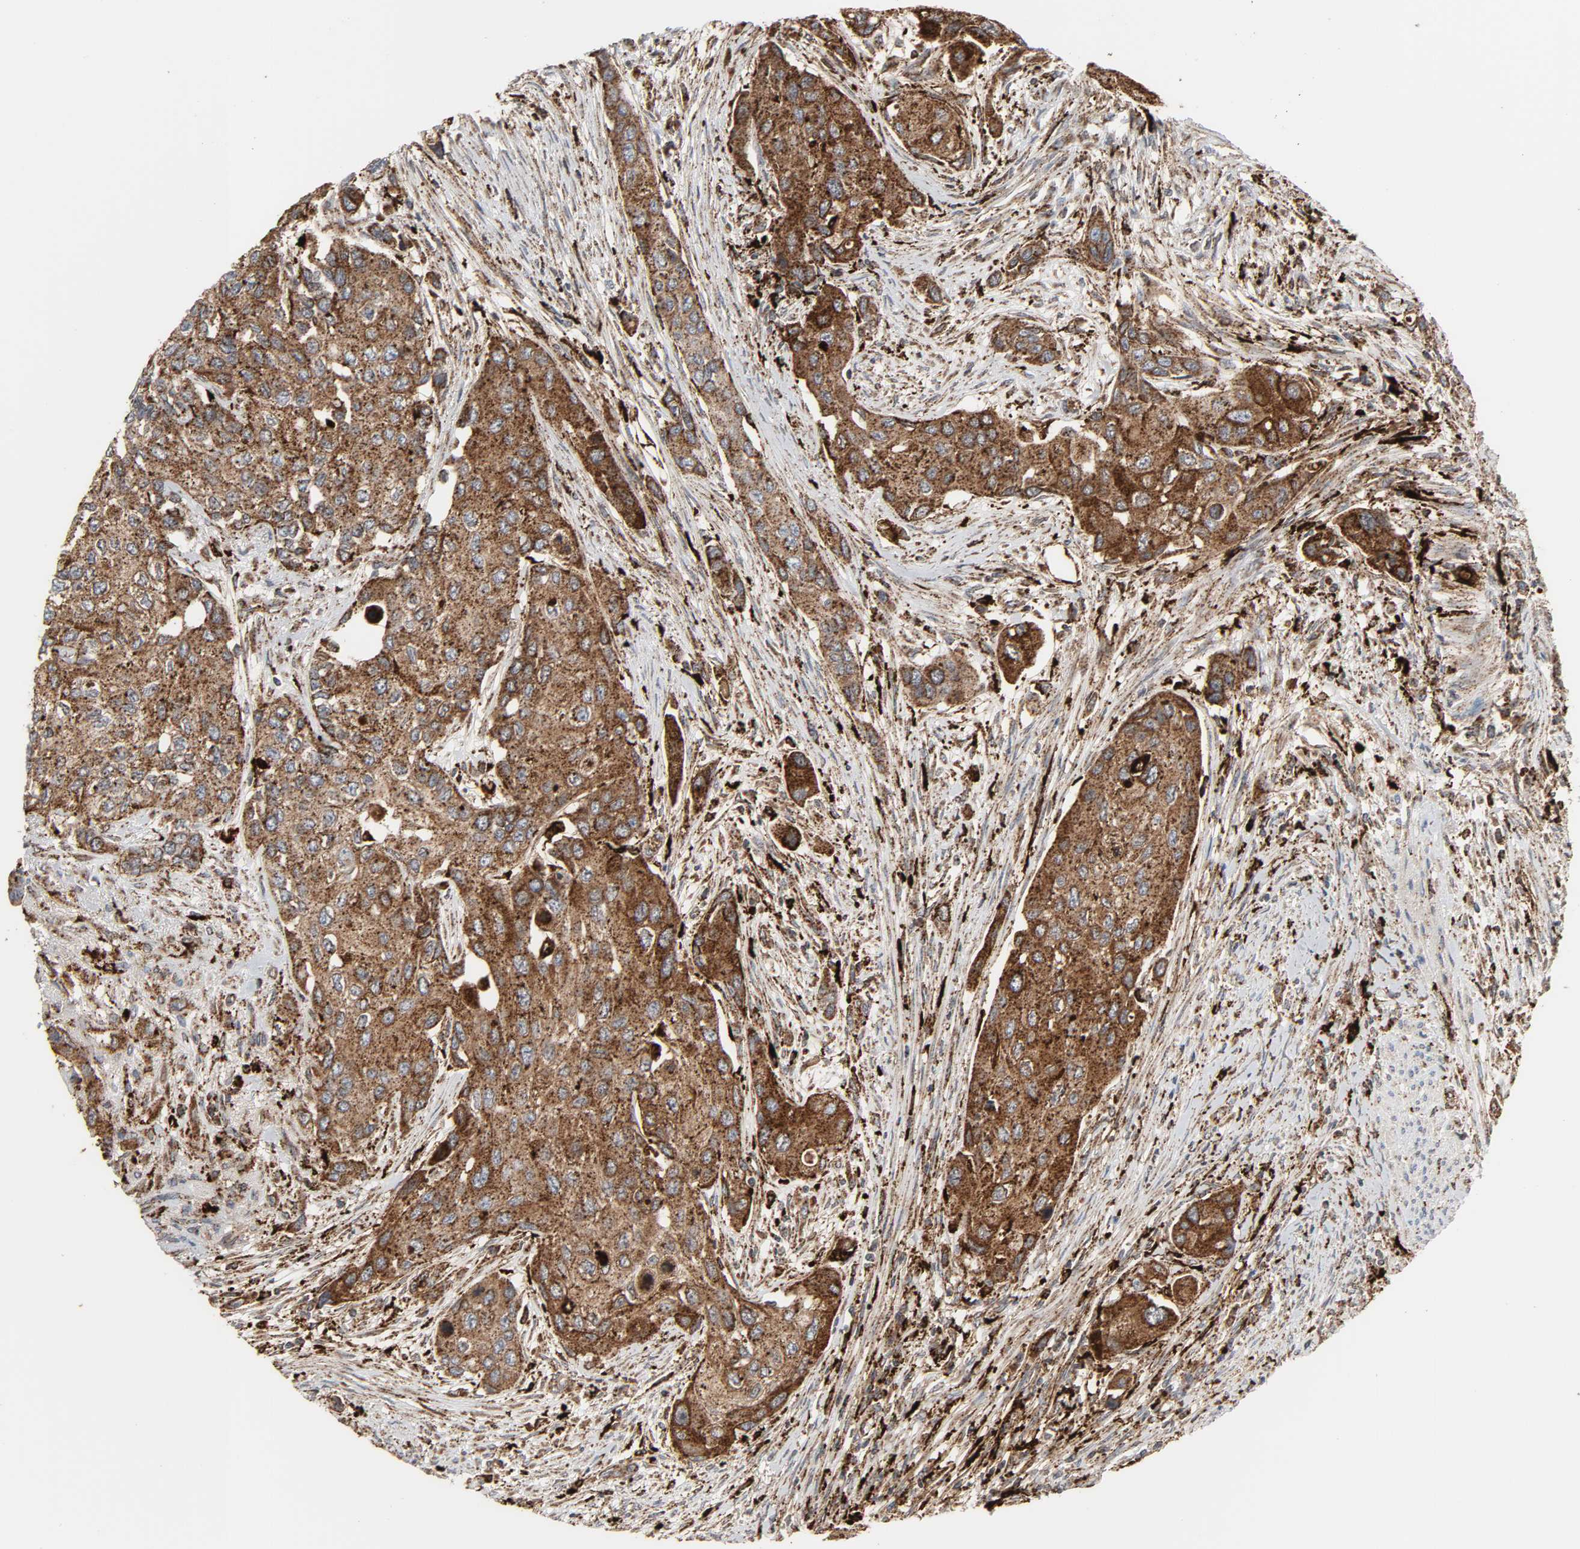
{"staining": {"intensity": "strong", "quantity": ">75%", "location": "cytoplasmic/membranous"}, "tissue": "urothelial cancer", "cell_type": "Tumor cells", "image_type": "cancer", "snomed": [{"axis": "morphology", "description": "Urothelial carcinoma, High grade"}, {"axis": "topography", "description": "Urinary bladder"}], "caption": "High-power microscopy captured an immunohistochemistry photomicrograph of urothelial carcinoma (high-grade), revealing strong cytoplasmic/membranous staining in approximately >75% of tumor cells.", "gene": "PSAP", "patient": {"sex": "female", "age": 56}}